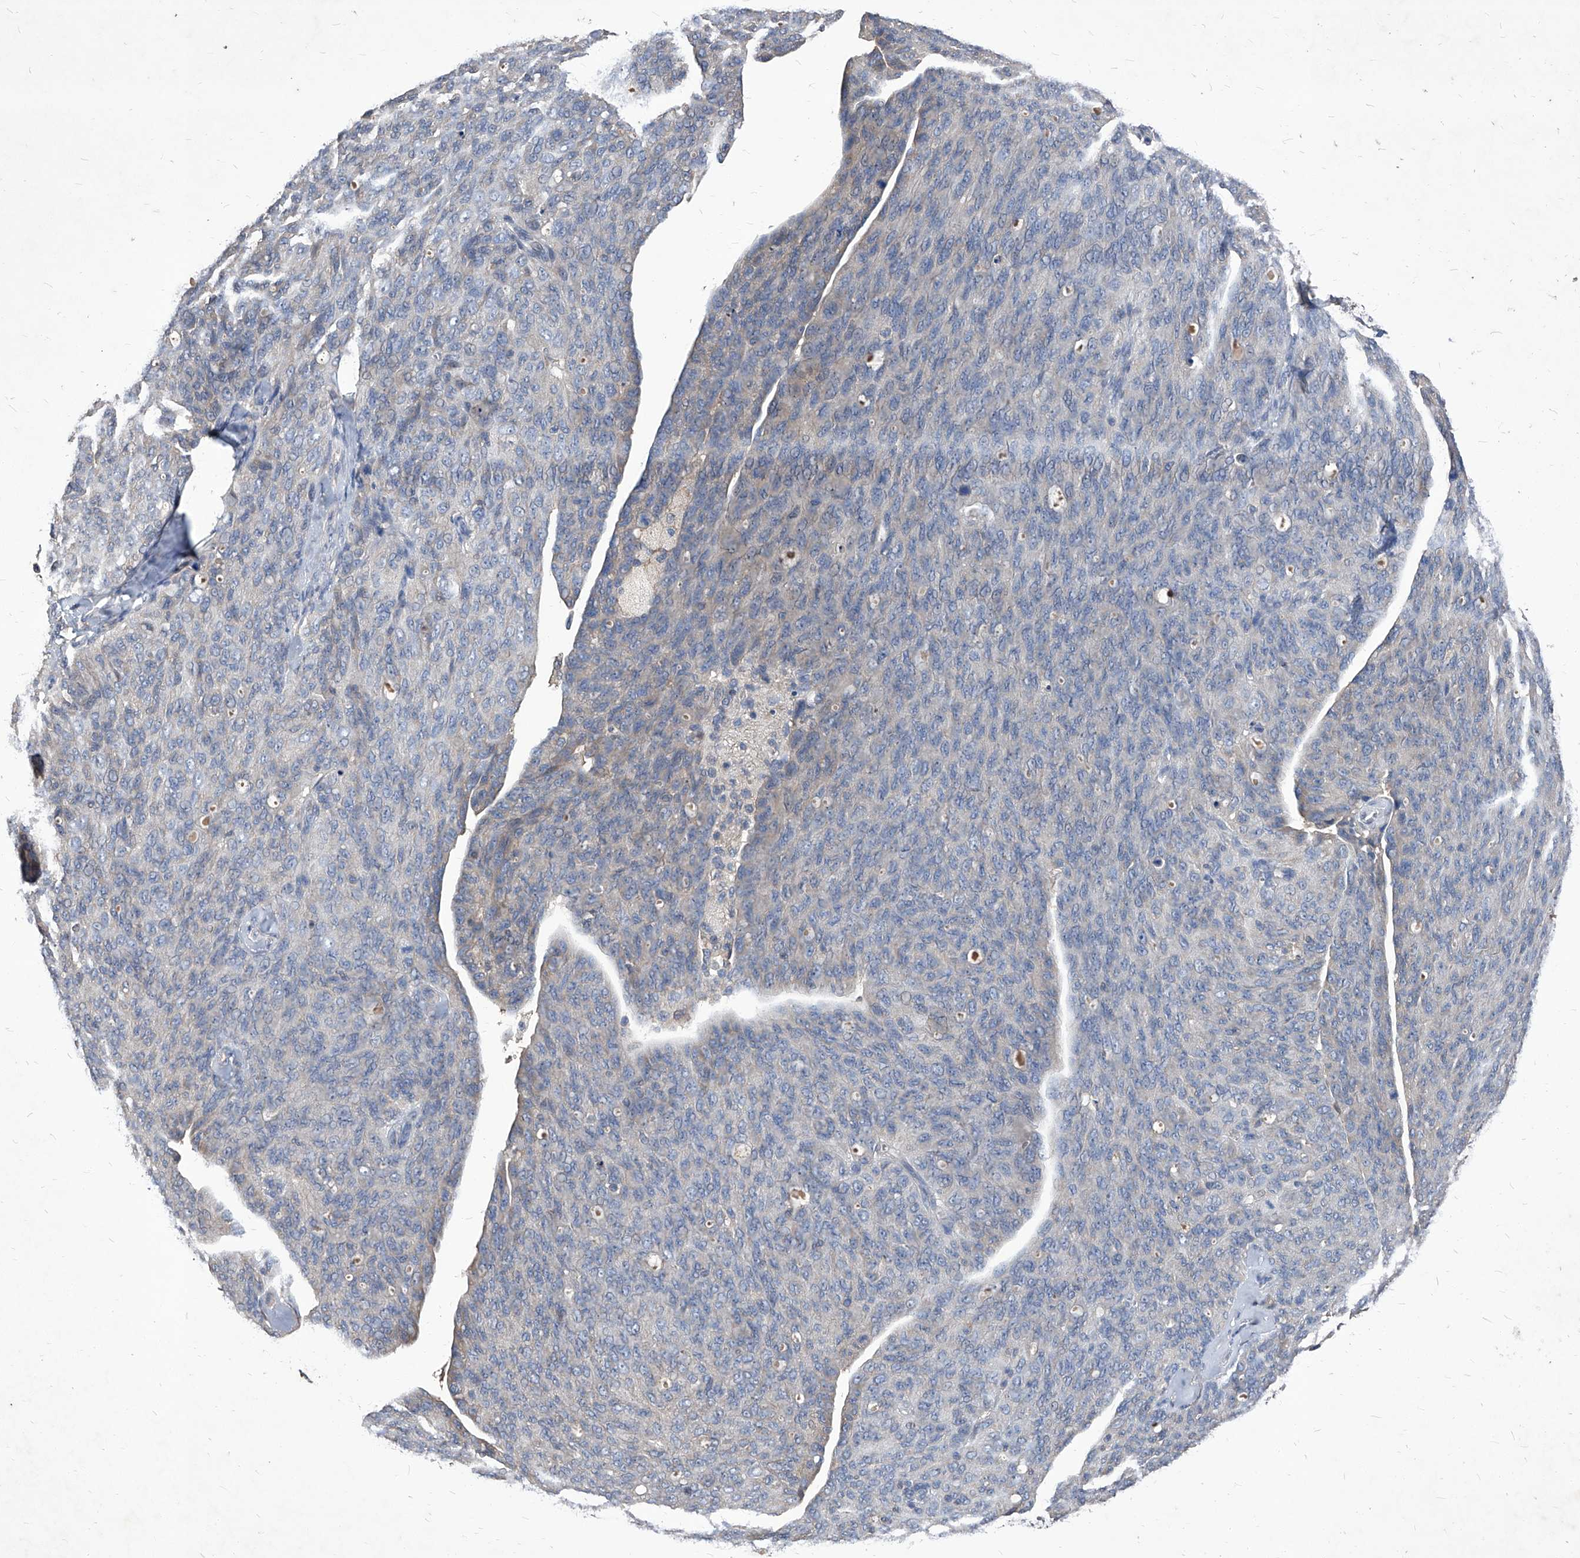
{"staining": {"intensity": "negative", "quantity": "none", "location": "none"}, "tissue": "ovarian cancer", "cell_type": "Tumor cells", "image_type": "cancer", "snomed": [{"axis": "morphology", "description": "Carcinoma, endometroid"}, {"axis": "topography", "description": "Ovary"}], "caption": "Histopathology image shows no significant protein staining in tumor cells of ovarian cancer.", "gene": "SYNGR1", "patient": {"sex": "female", "age": 60}}